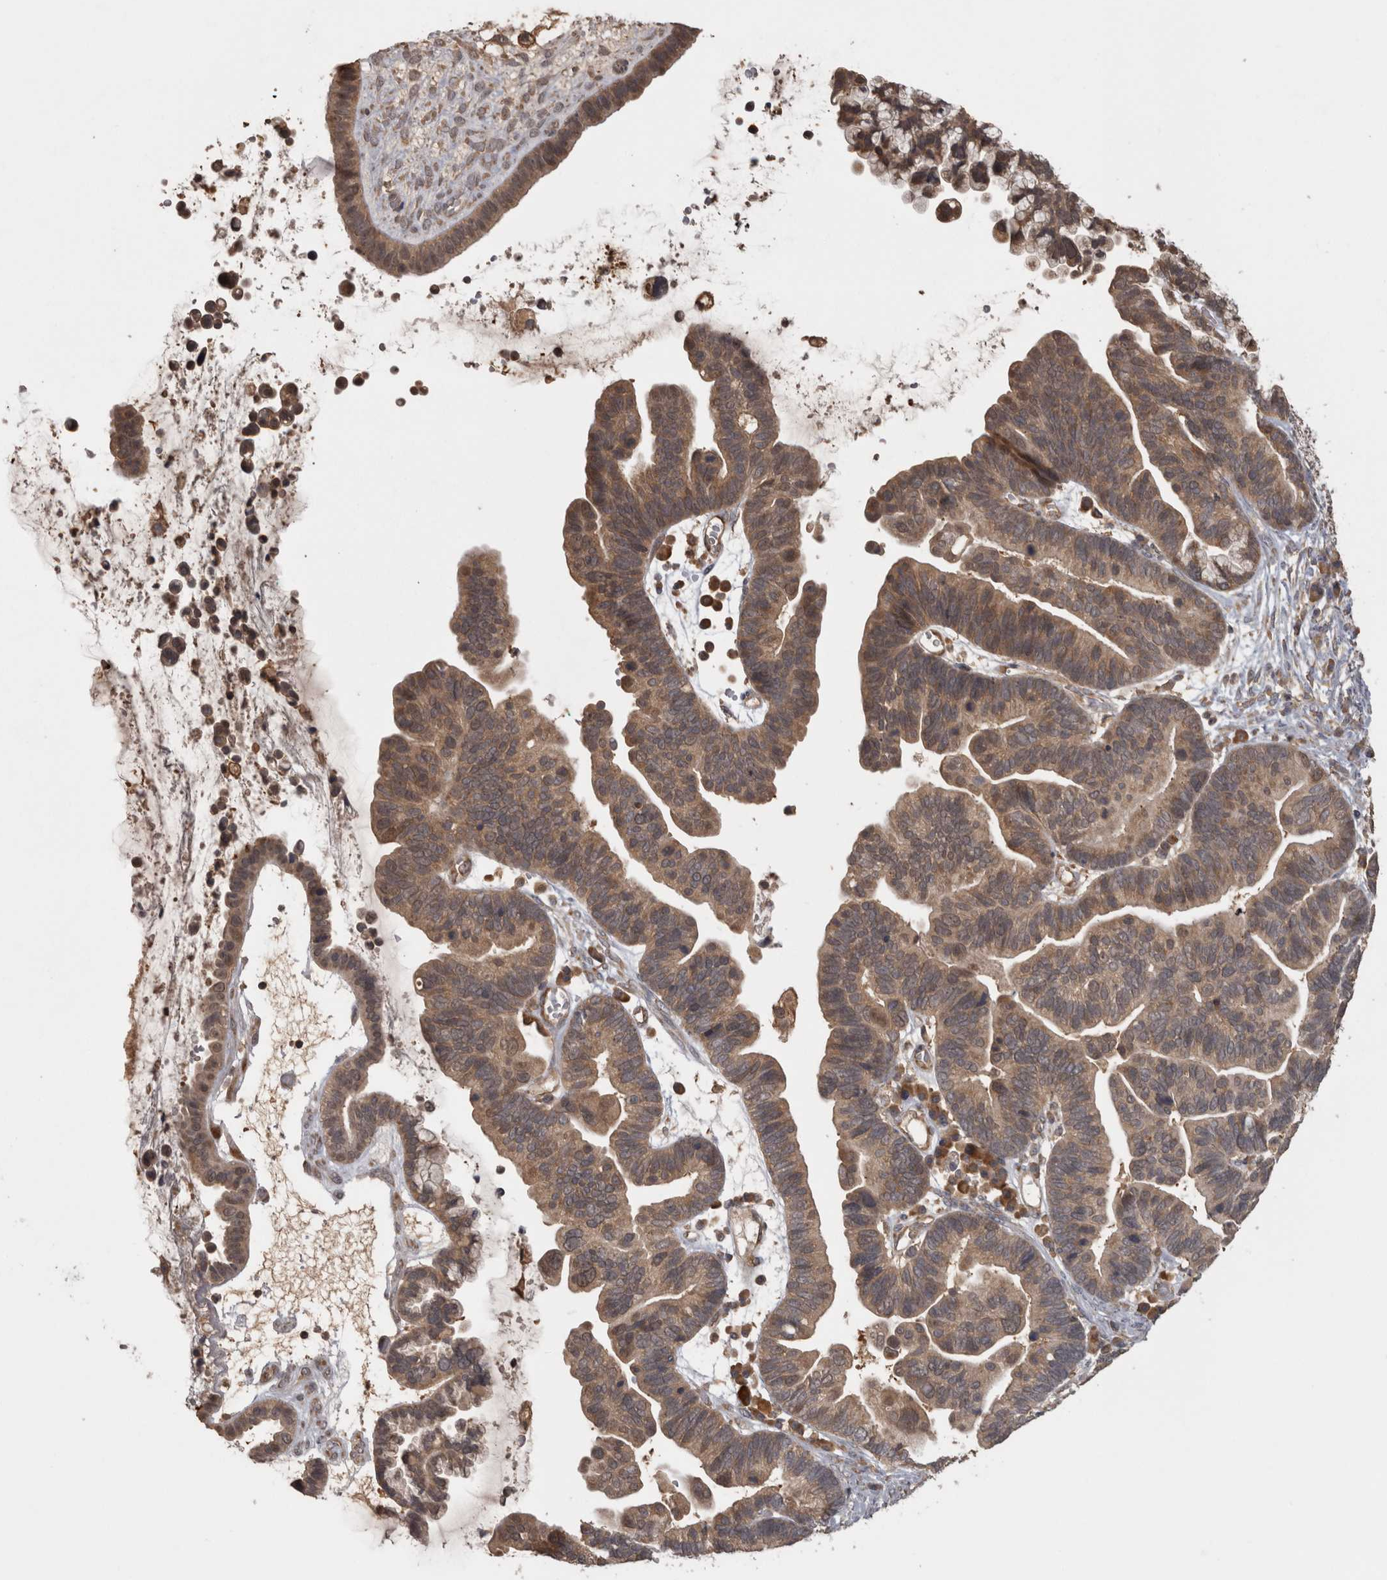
{"staining": {"intensity": "moderate", "quantity": ">75%", "location": "cytoplasmic/membranous"}, "tissue": "ovarian cancer", "cell_type": "Tumor cells", "image_type": "cancer", "snomed": [{"axis": "morphology", "description": "Cystadenocarcinoma, serous, NOS"}, {"axis": "topography", "description": "Ovary"}], "caption": "Immunohistochemistry histopathology image of neoplastic tissue: ovarian cancer (serous cystadenocarcinoma) stained using immunohistochemistry (IHC) displays medium levels of moderate protein expression localized specifically in the cytoplasmic/membranous of tumor cells, appearing as a cytoplasmic/membranous brown color.", "gene": "MICU3", "patient": {"sex": "female", "age": 56}}